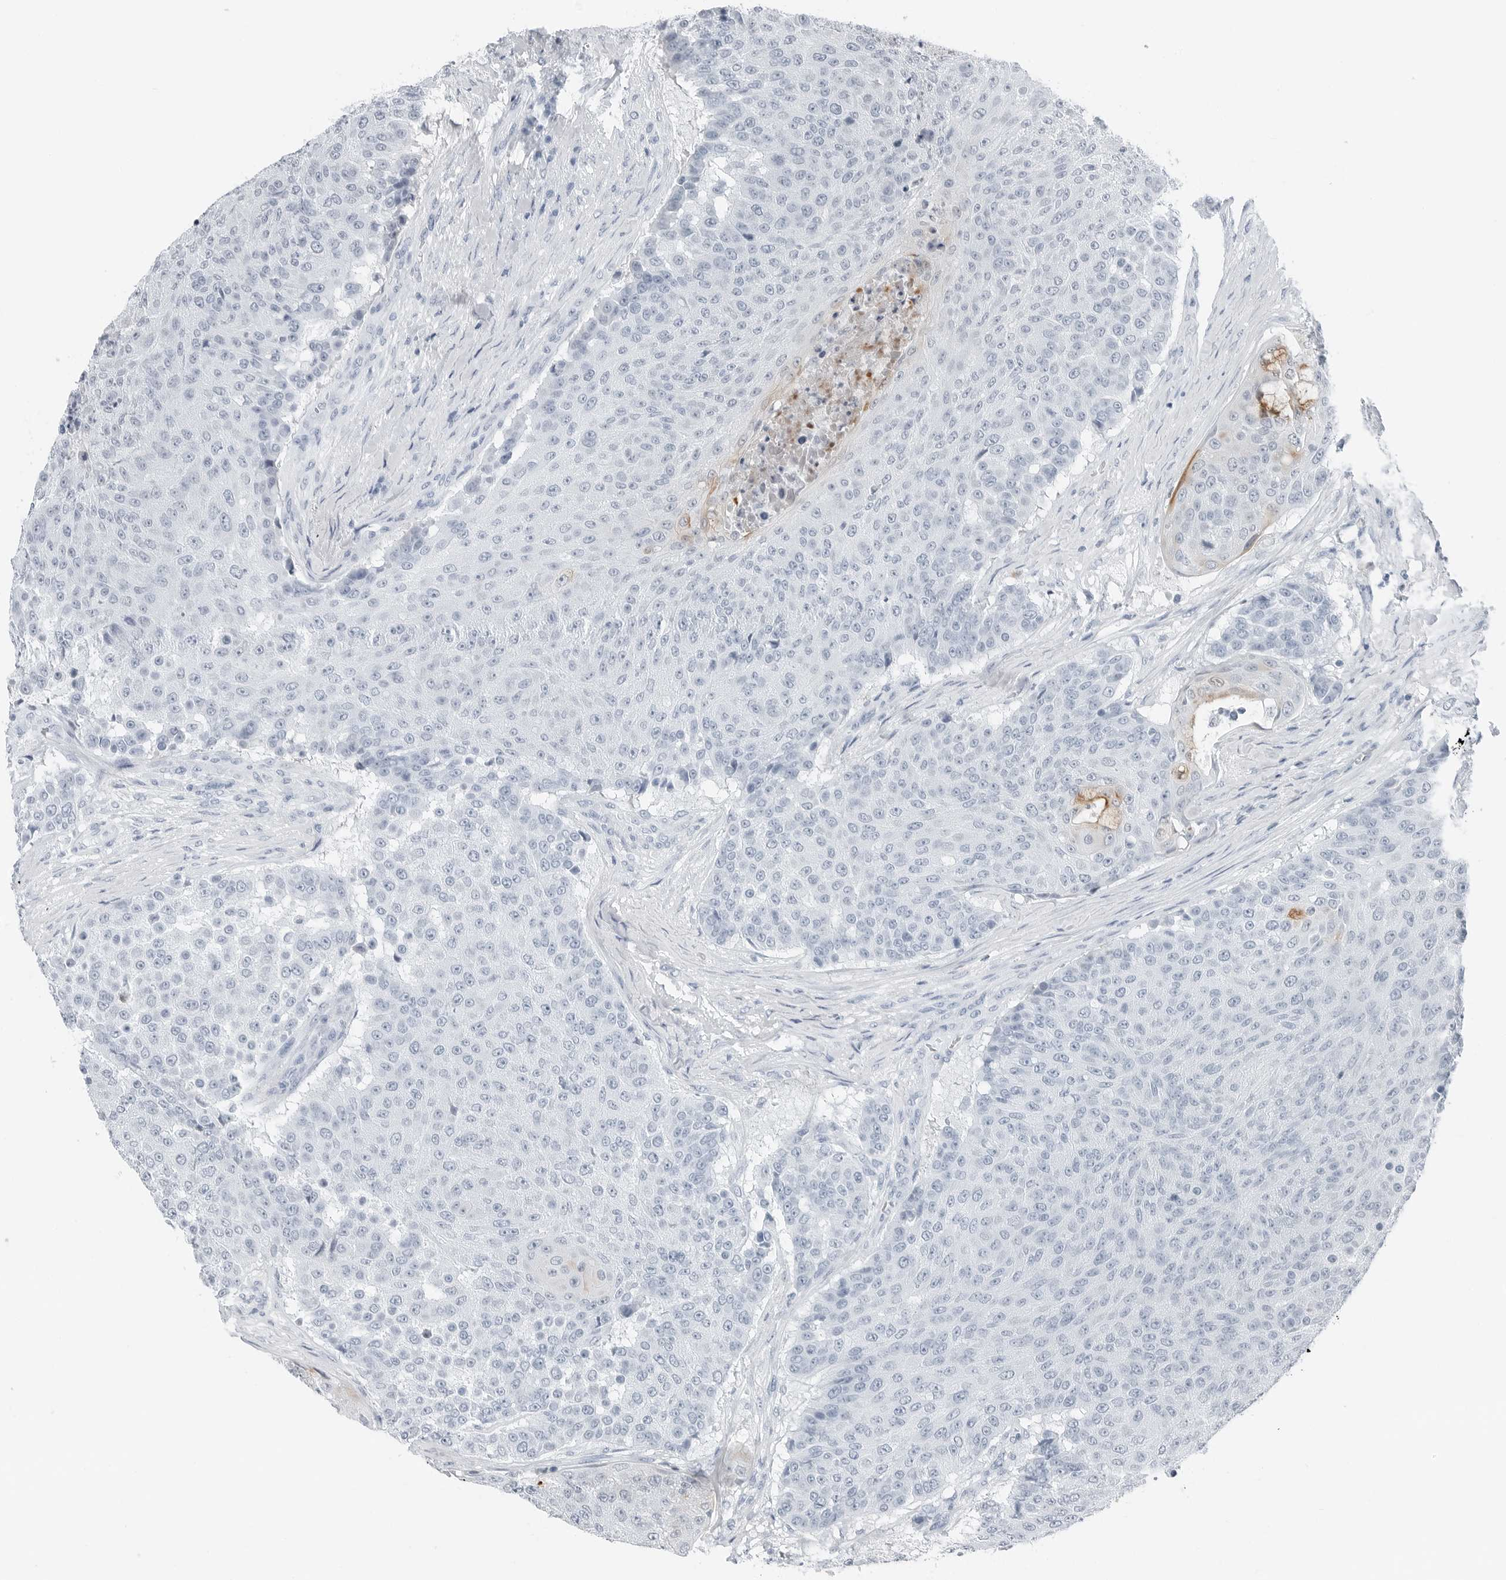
{"staining": {"intensity": "negative", "quantity": "none", "location": "none"}, "tissue": "urothelial cancer", "cell_type": "Tumor cells", "image_type": "cancer", "snomed": [{"axis": "morphology", "description": "Urothelial carcinoma, High grade"}, {"axis": "topography", "description": "Urinary bladder"}], "caption": "This is a photomicrograph of immunohistochemistry (IHC) staining of urothelial carcinoma (high-grade), which shows no staining in tumor cells. Brightfield microscopy of immunohistochemistry stained with DAB (3,3'-diaminobenzidine) (brown) and hematoxylin (blue), captured at high magnification.", "gene": "SLPI", "patient": {"sex": "female", "age": 63}}